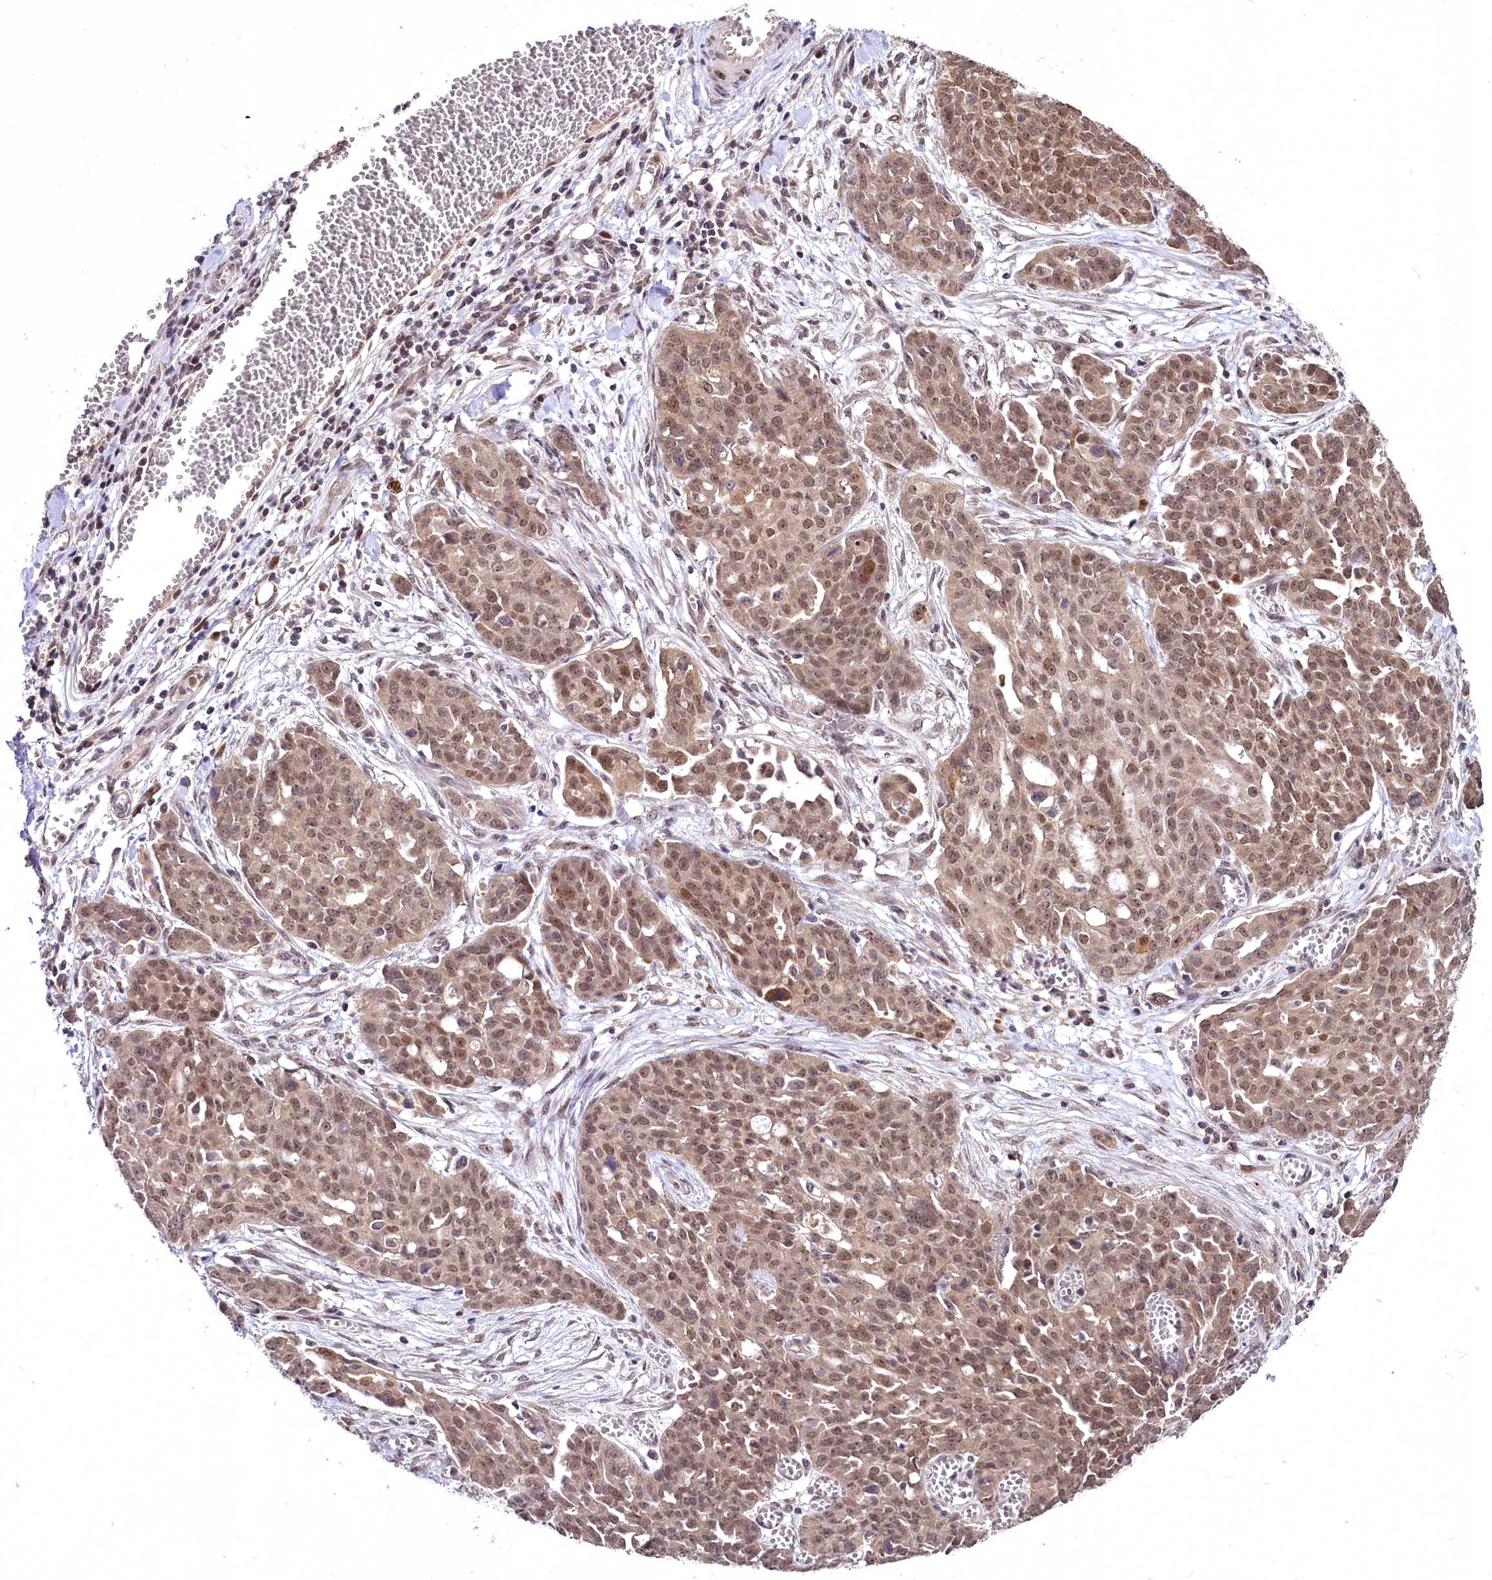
{"staining": {"intensity": "moderate", "quantity": ">75%", "location": "nuclear"}, "tissue": "ovarian cancer", "cell_type": "Tumor cells", "image_type": "cancer", "snomed": [{"axis": "morphology", "description": "Cystadenocarcinoma, serous, NOS"}, {"axis": "topography", "description": "Soft tissue"}, {"axis": "topography", "description": "Ovary"}], "caption": "There is medium levels of moderate nuclear staining in tumor cells of ovarian cancer, as demonstrated by immunohistochemical staining (brown color).", "gene": "MAML2", "patient": {"sex": "female", "age": 57}}